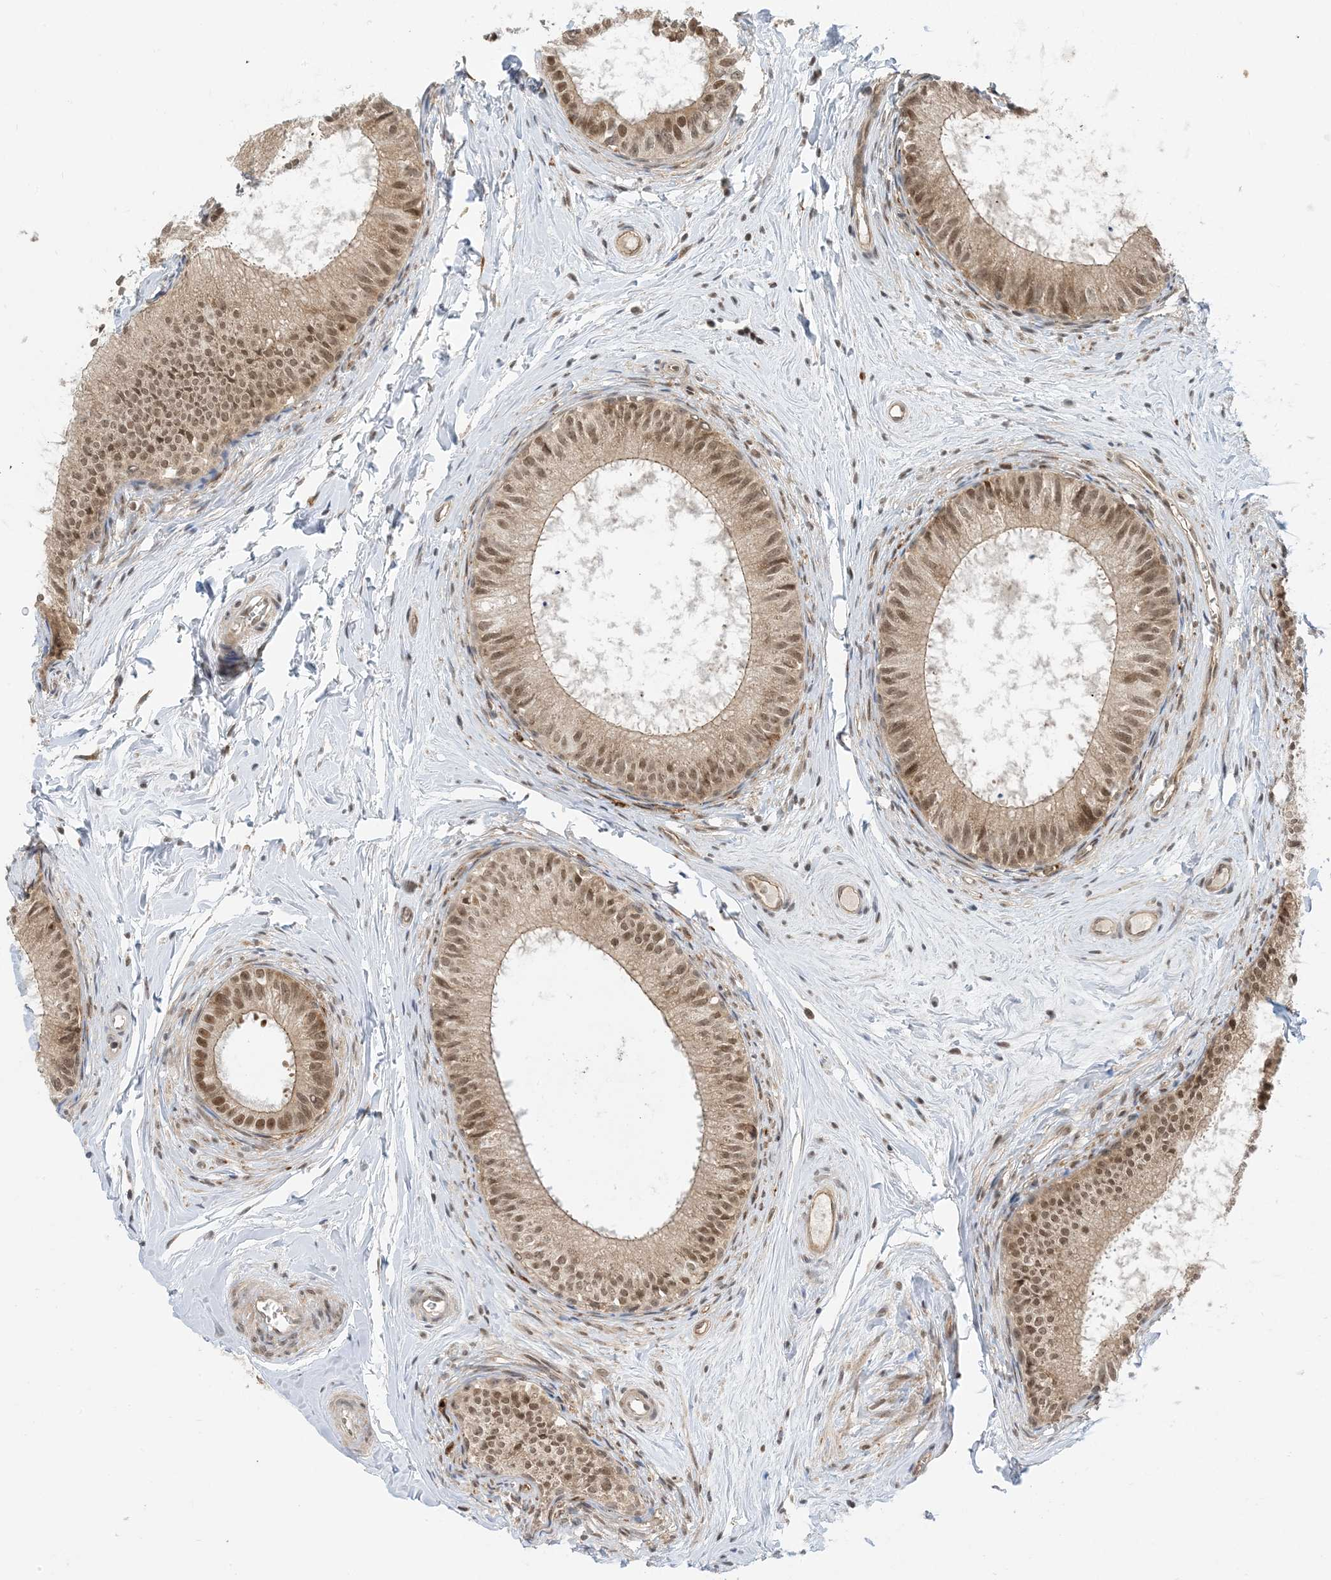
{"staining": {"intensity": "moderate", "quantity": ">75%", "location": "cytoplasmic/membranous,nuclear"}, "tissue": "epididymis", "cell_type": "Glandular cells", "image_type": "normal", "snomed": [{"axis": "morphology", "description": "Normal tissue, NOS"}, {"axis": "topography", "description": "Epididymis"}], "caption": "Protein expression analysis of benign human epididymis reveals moderate cytoplasmic/membranous,nuclear staining in approximately >75% of glandular cells. Using DAB (brown) and hematoxylin (blue) stains, captured at high magnification using brightfield microscopy.", "gene": "METTL21A", "patient": {"sex": "male", "age": 34}}